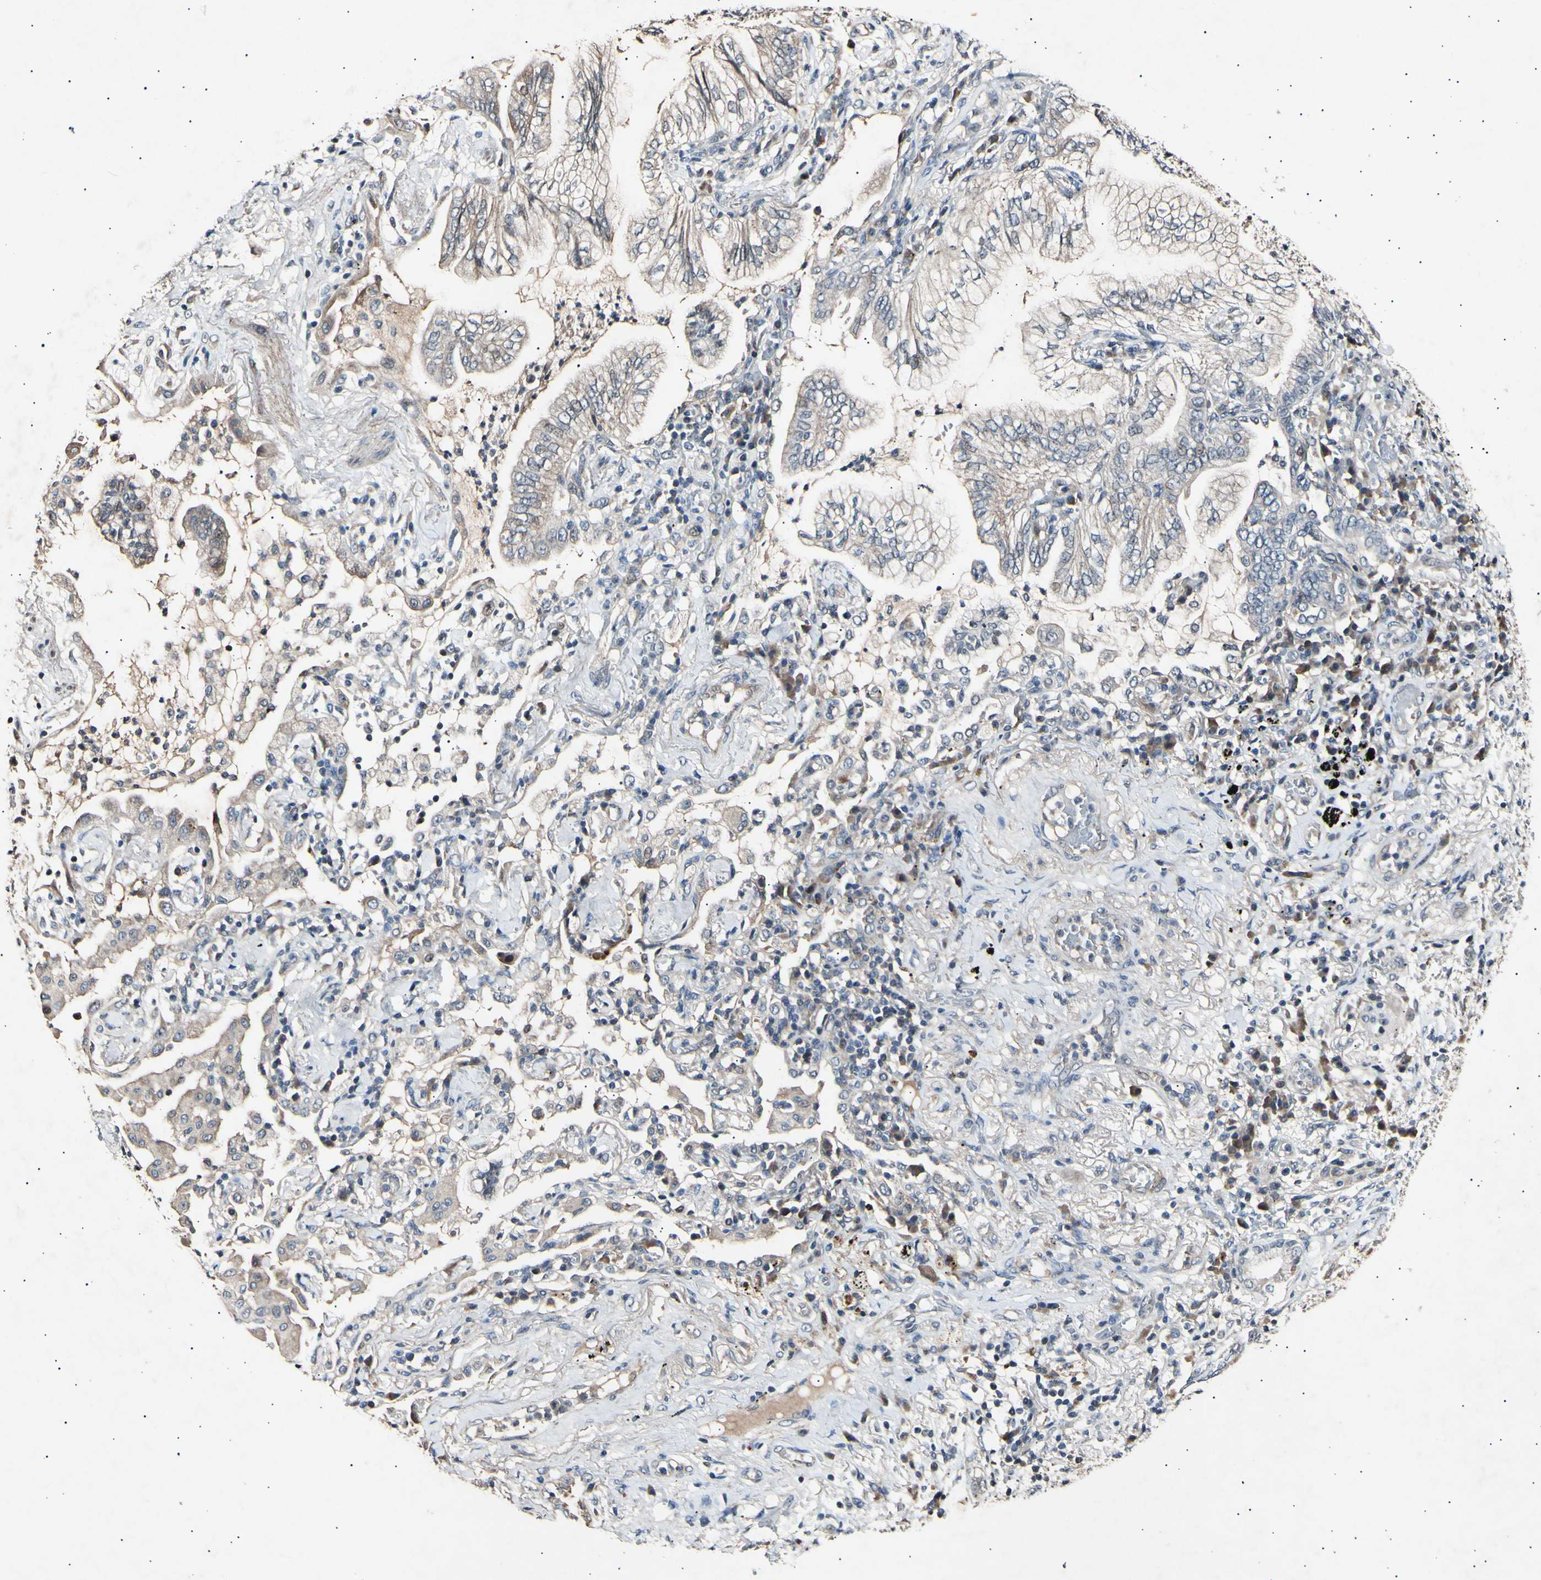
{"staining": {"intensity": "weak", "quantity": "25%-75%", "location": "cytoplasmic/membranous"}, "tissue": "lung cancer", "cell_type": "Tumor cells", "image_type": "cancer", "snomed": [{"axis": "morphology", "description": "Normal tissue, NOS"}, {"axis": "morphology", "description": "Adenocarcinoma, NOS"}, {"axis": "topography", "description": "Bronchus"}, {"axis": "topography", "description": "Lung"}], "caption": "High-magnification brightfield microscopy of lung cancer stained with DAB (3,3'-diaminobenzidine) (brown) and counterstained with hematoxylin (blue). tumor cells exhibit weak cytoplasmic/membranous staining is seen in approximately25%-75% of cells.", "gene": "ADCY3", "patient": {"sex": "female", "age": 70}}